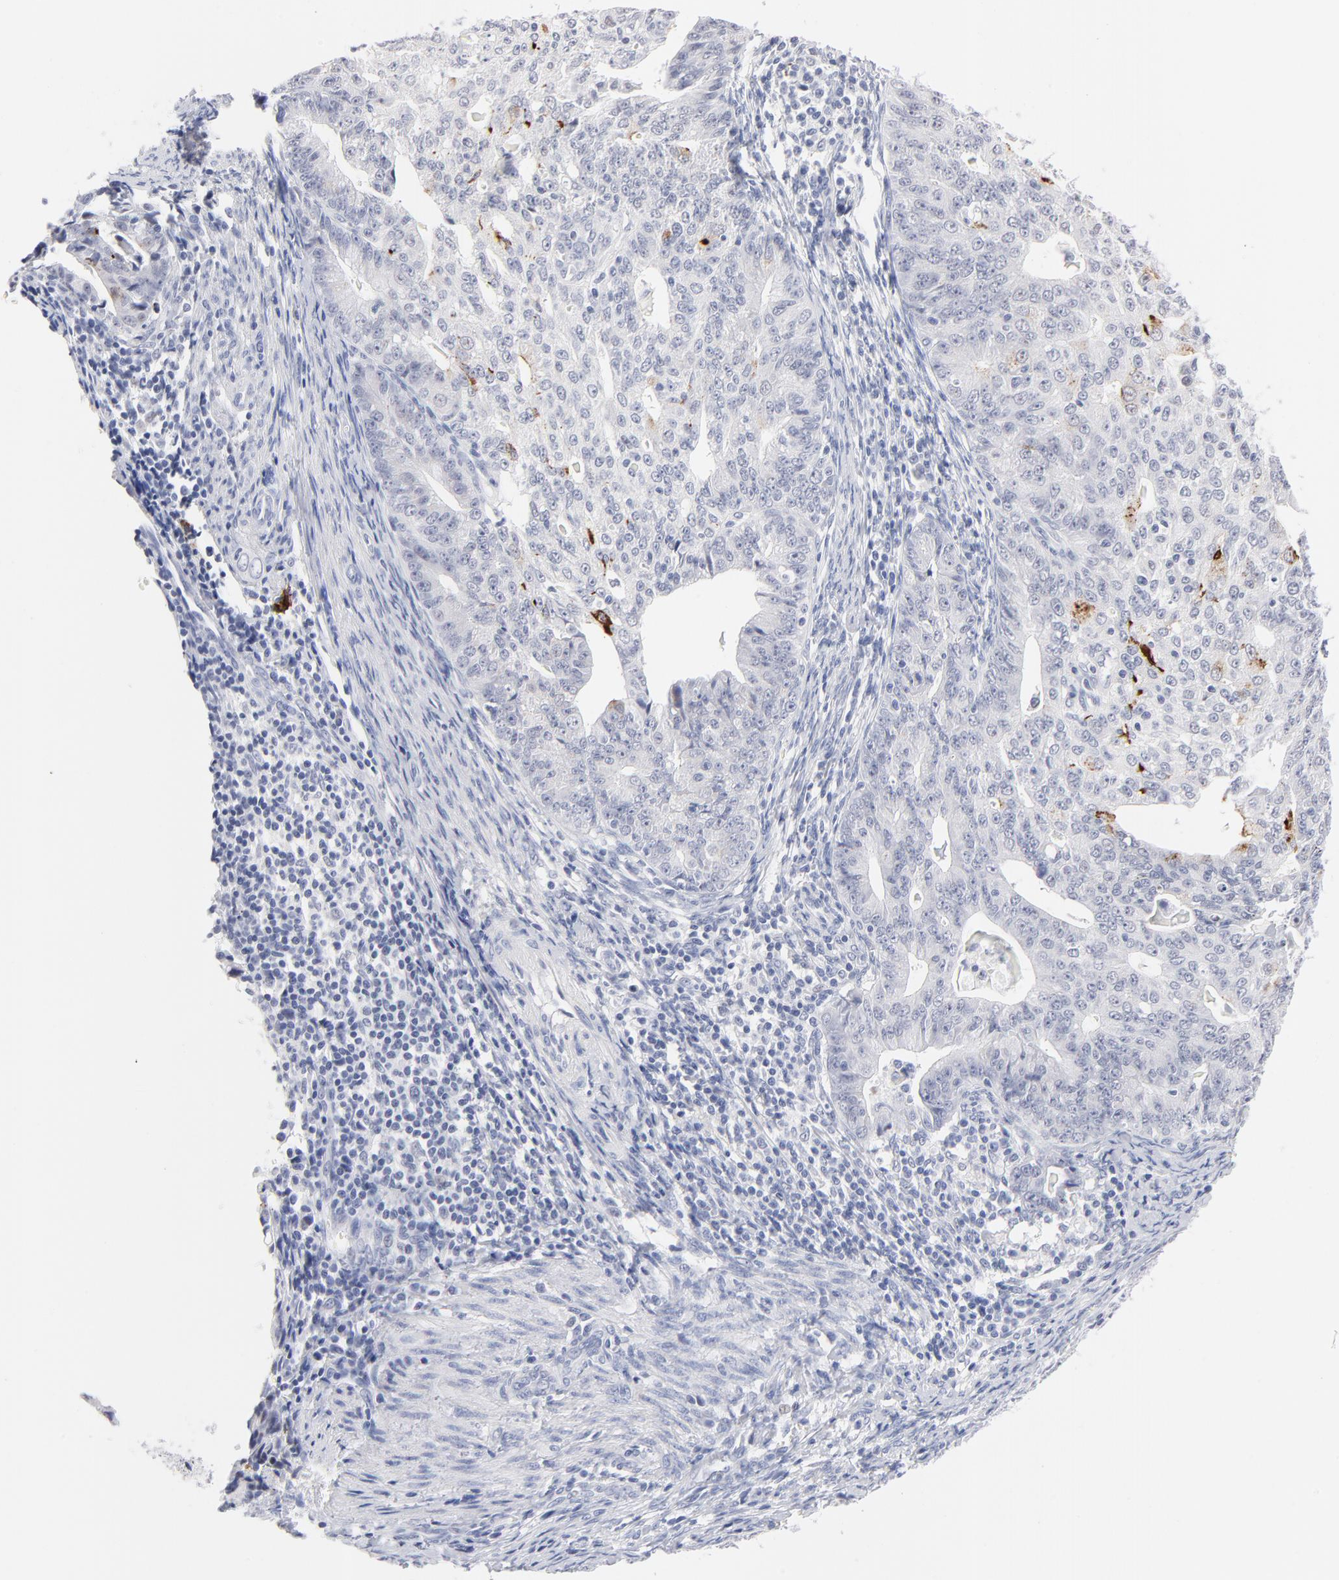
{"staining": {"intensity": "moderate", "quantity": "<25%", "location": "cytoplasmic/membranous"}, "tissue": "endometrial cancer", "cell_type": "Tumor cells", "image_type": "cancer", "snomed": [{"axis": "morphology", "description": "Adenocarcinoma, NOS"}, {"axis": "topography", "description": "Endometrium"}], "caption": "Protein expression by immunohistochemistry (IHC) exhibits moderate cytoplasmic/membranous expression in about <25% of tumor cells in endometrial adenocarcinoma. The protein is shown in brown color, while the nuclei are stained blue.", "gene": "KHNYN", "patient": {"sex": "female", "age": 56}}